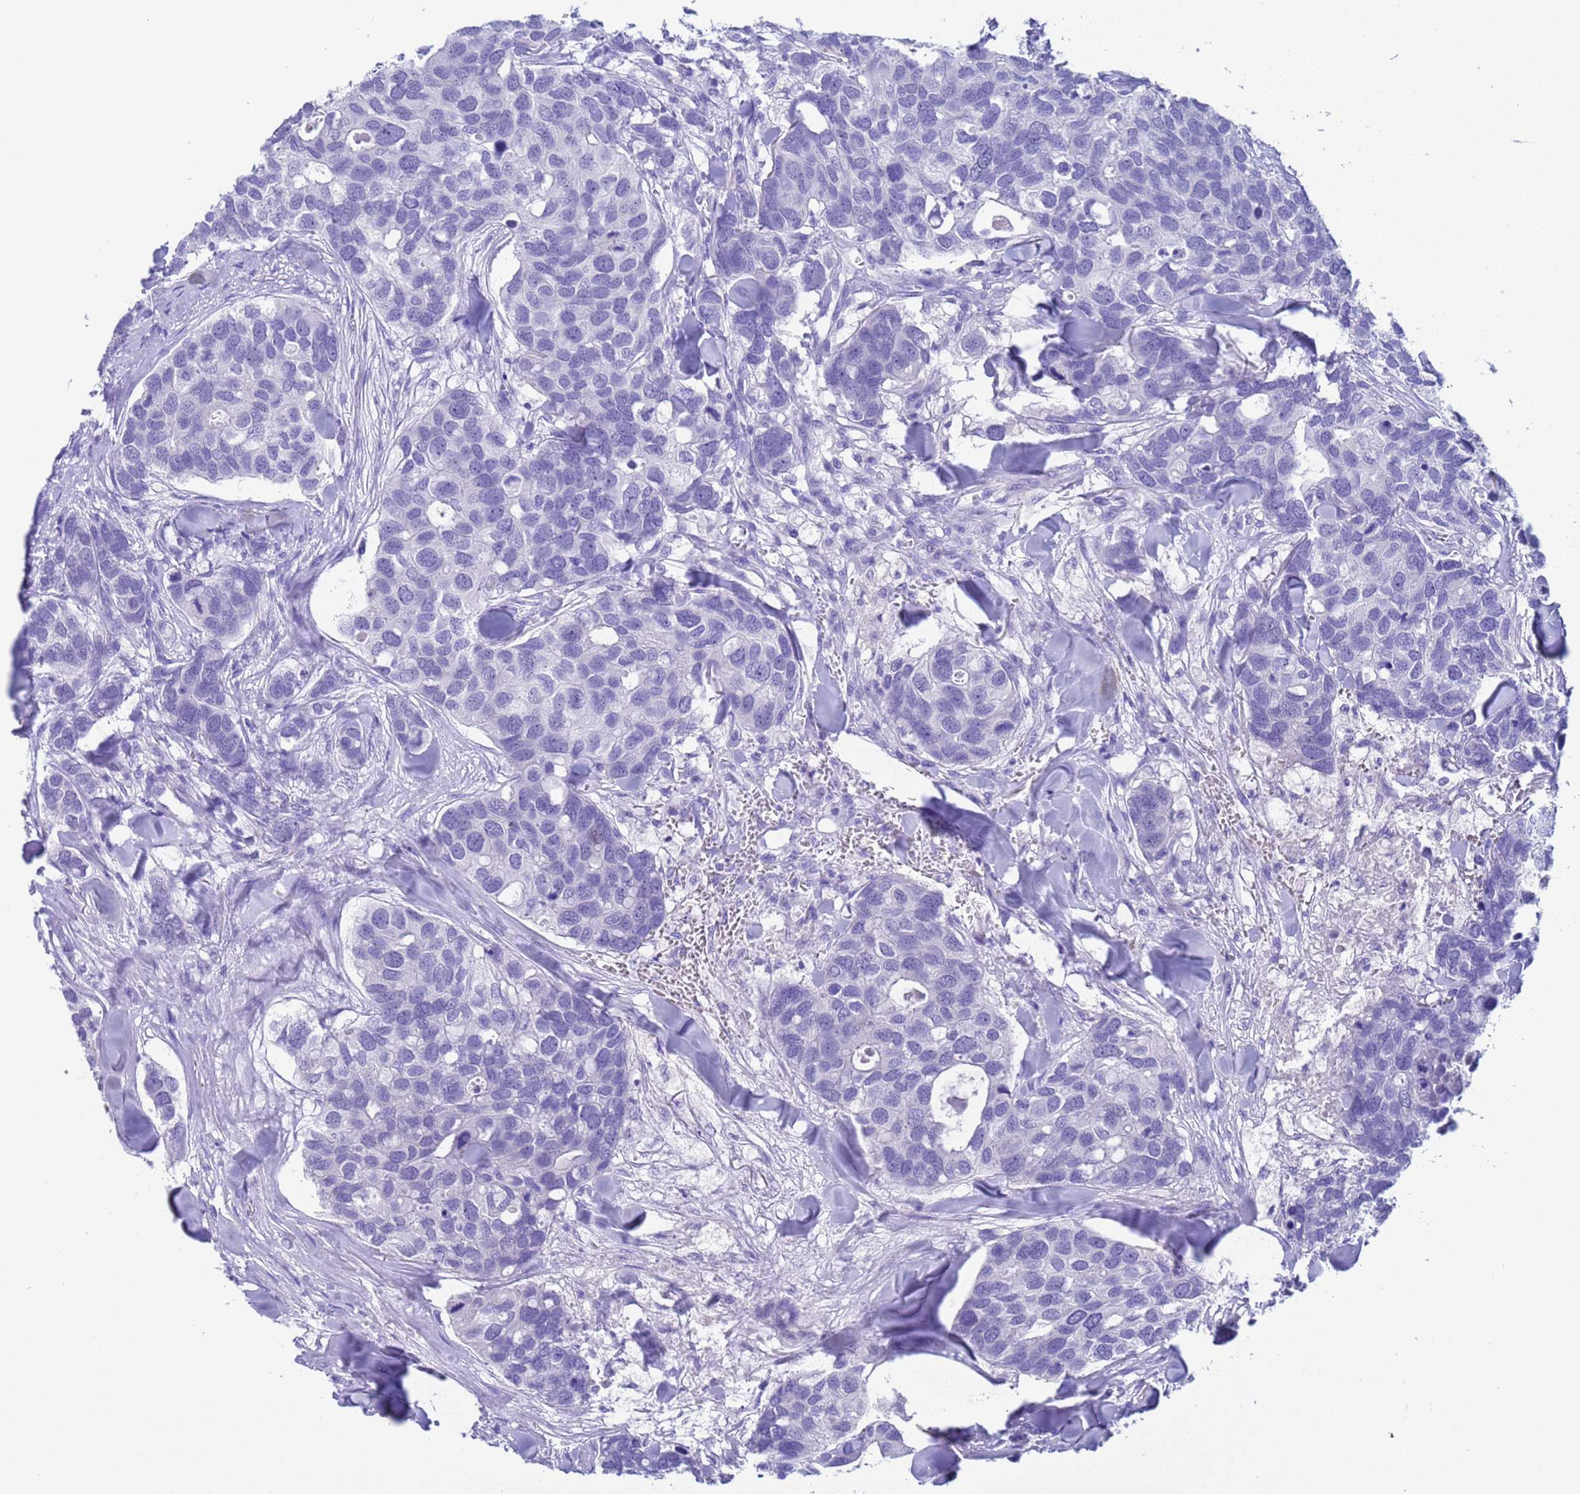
{"staining": {"intensity": "negative", "quantity": "none", "location": "none"}, "tissue": "breast cancer", "cell_type": "Tumor cells", "image_type": "cancer", "snomed": [{"axis": "morphology", "description": "Duct carcinoma"}, {"axis": "topography", "description": "Breast"}], "caption": "Immunohistochemistry of human breast cancer (invasive ductal carcinoma) exhibits no expression in tumor cells.", "gene": "CKM", "patient": {"sex": "female", "age": 83}}